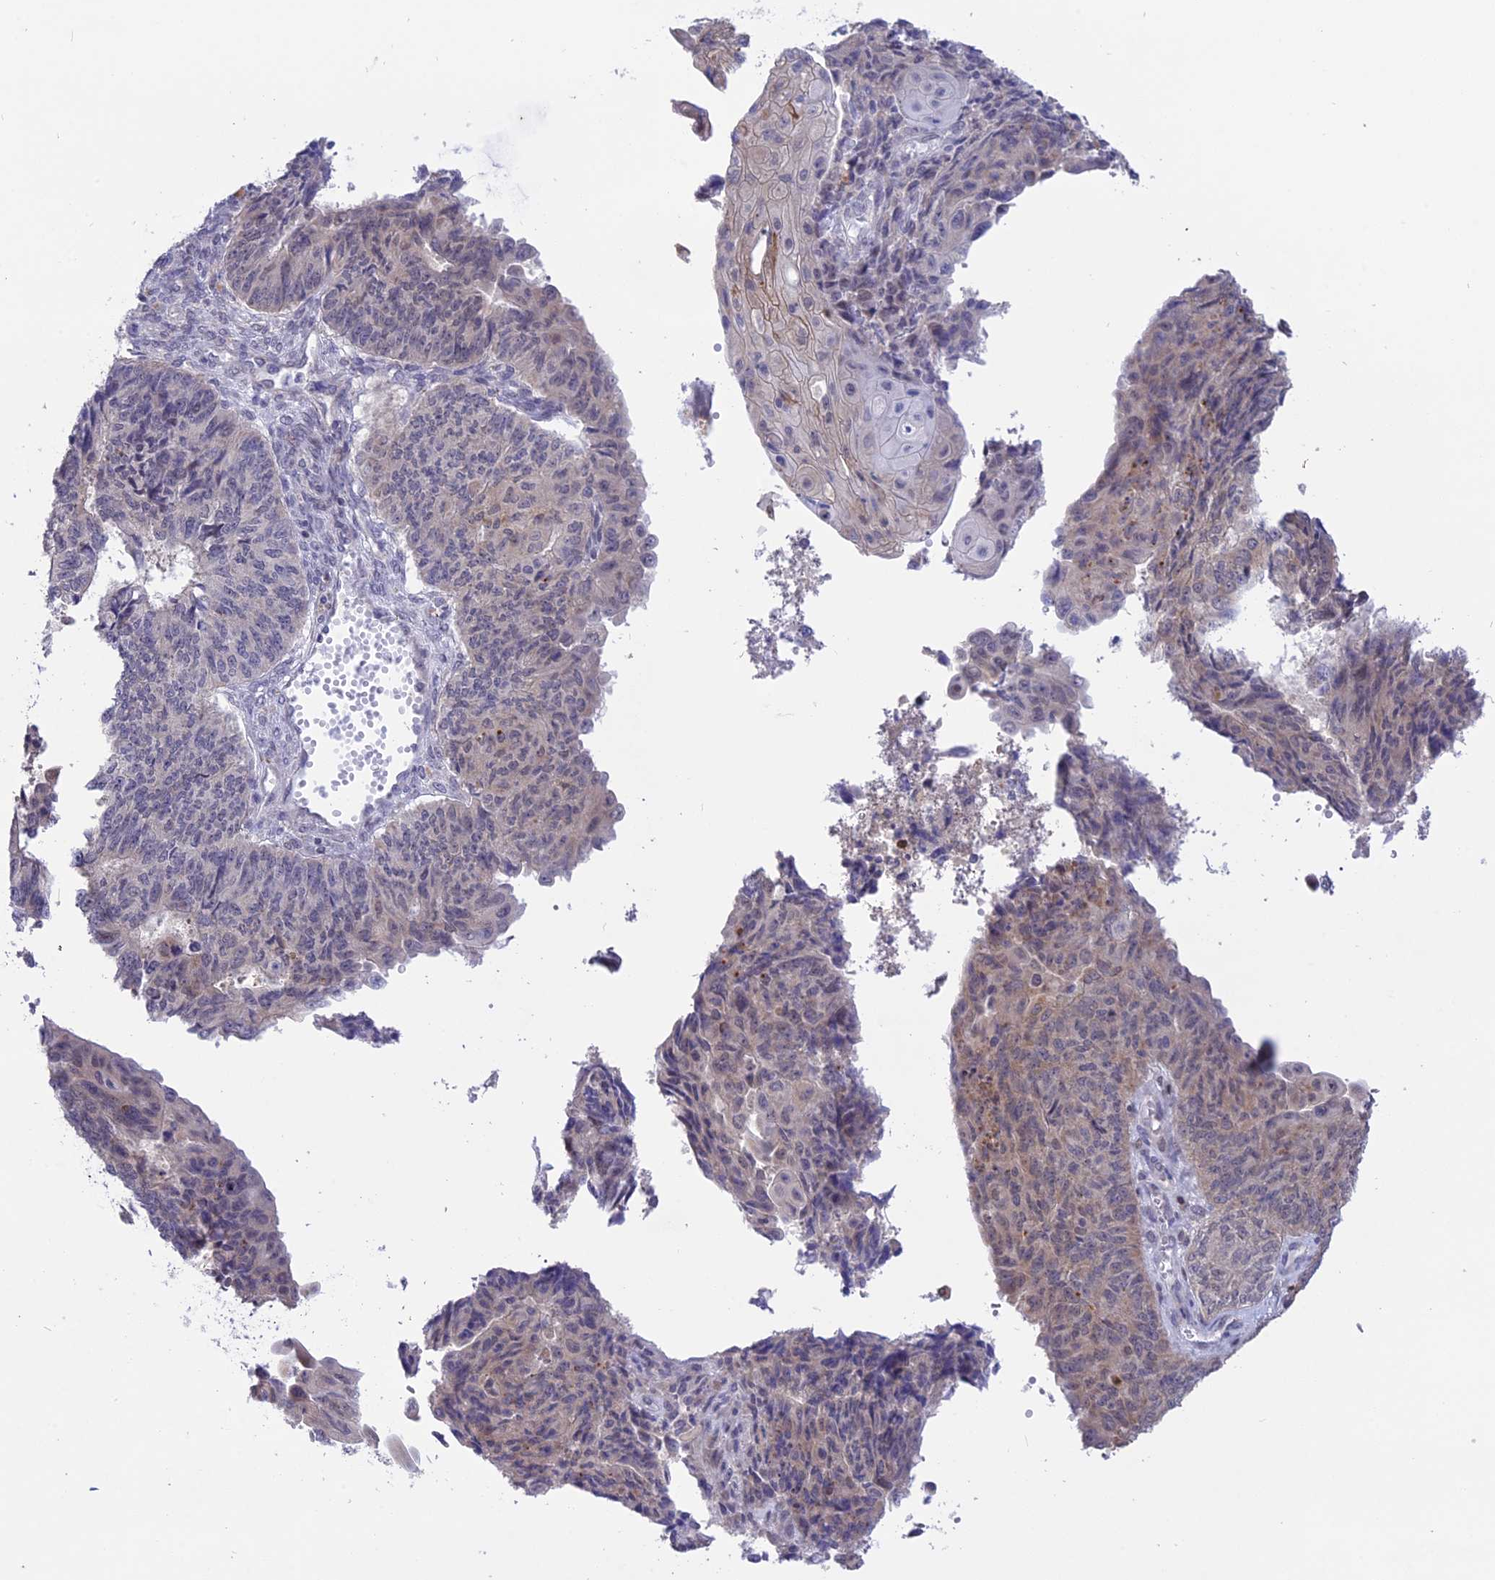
{"staining": {"intensity": "weak", "quantity": "<25%", "location": "cytoplasmic/membranous"}, "tissue": "endometrial cancer", "cell_type": "Tumor cells", "image_type": "cancer", "snomed": [{"axis": "morphology", "description": "Adenocarcinoma, NOS"}, {"axis": "topography", "description": "Endometrium"}], "caption": "High magnification brightfield microscopy of endometrial cancer stained with DAB (3,3'-diaminobenzidine) (brown) and counterstained with hematoxylin (blue): tumor cells show no significant staining.", "gene": "KCTD14", "patient": {"sex": "female", "age": 32}}